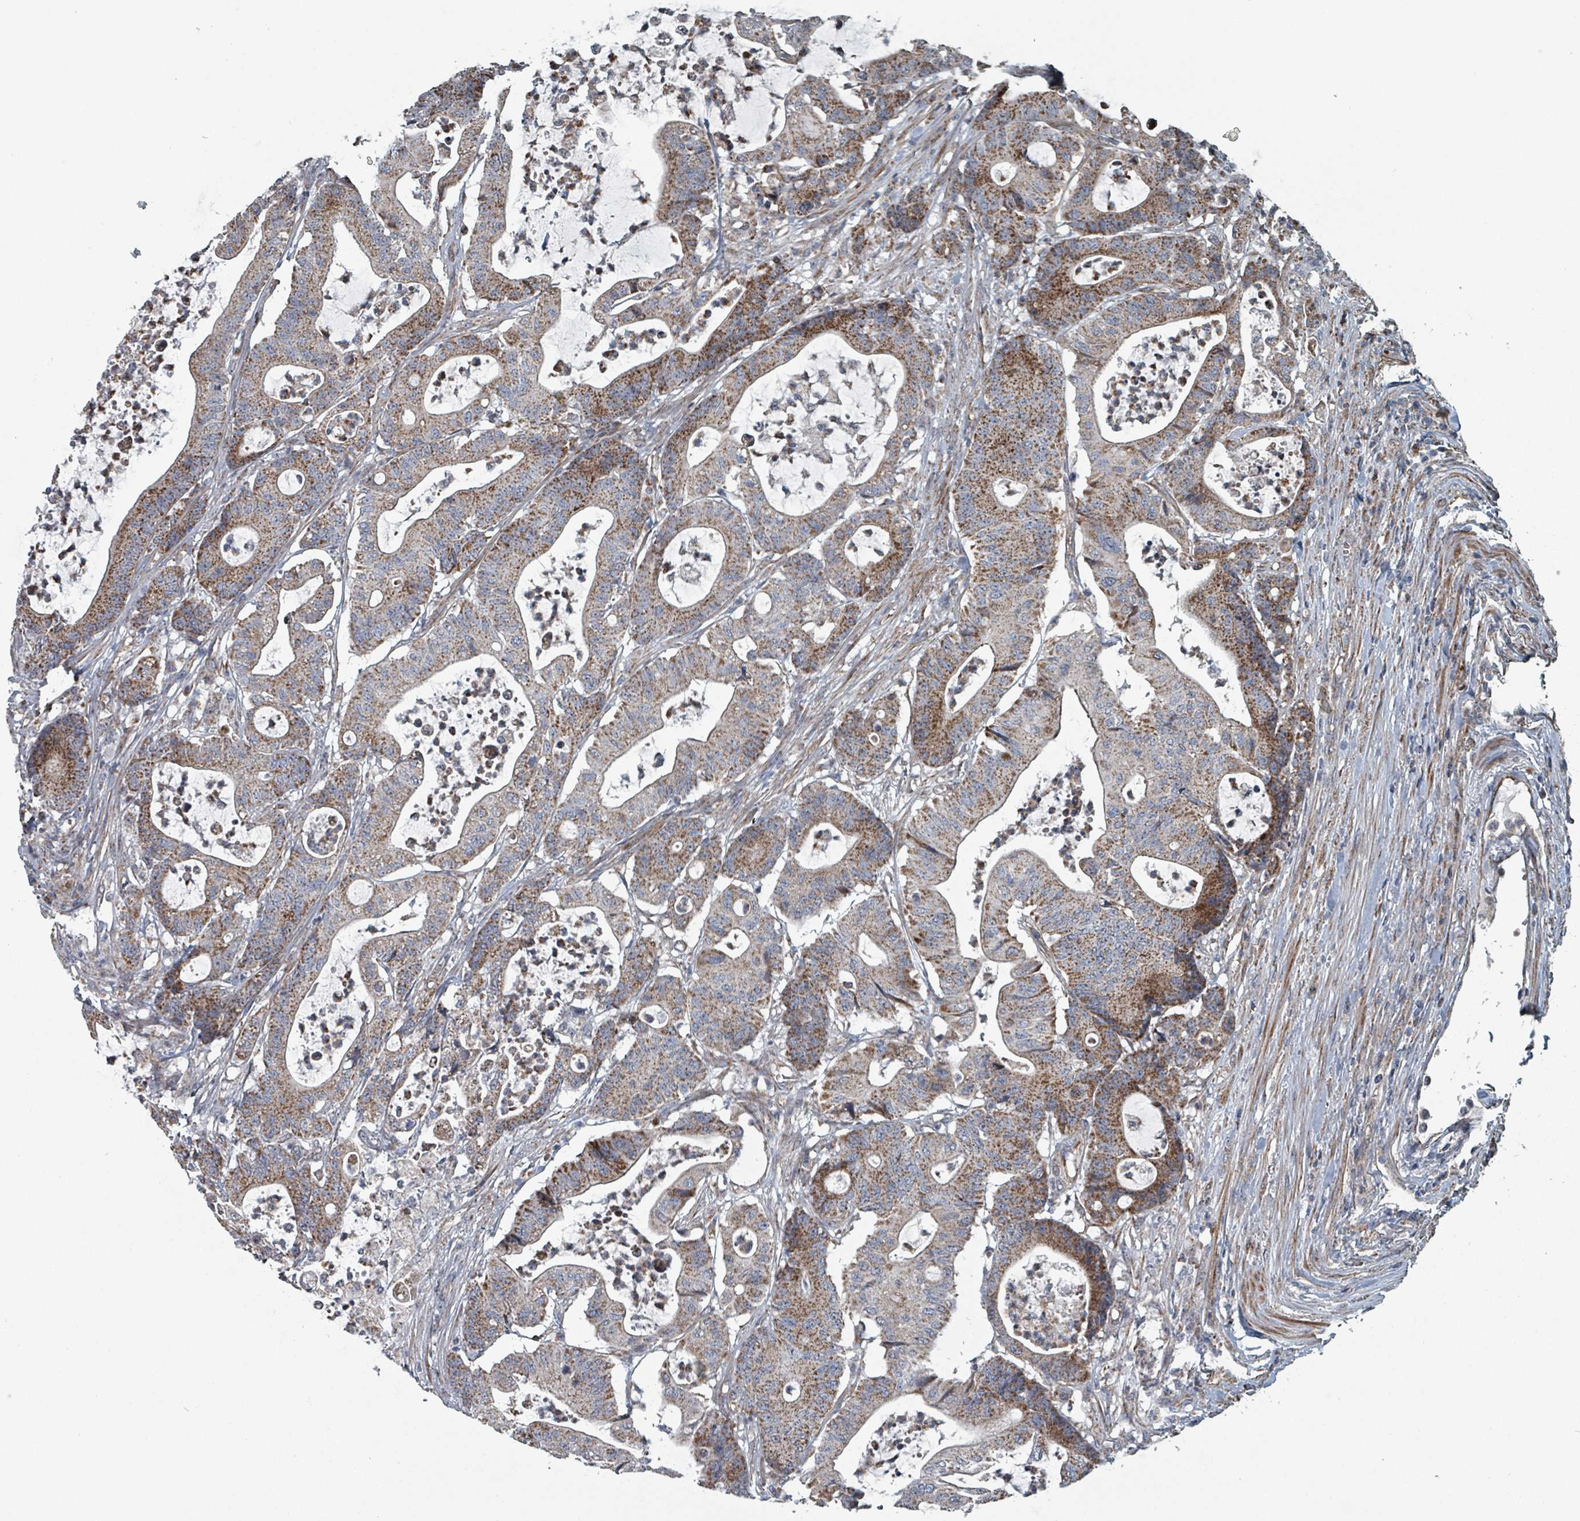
{"staining": {"intensity": "strong", "quantity": ">75%", "location": "cytoplasmic/membranous"}, "tissue": "colorectal cancer", "cell_type": "Tumor cells", "image_type": "cancer", "snomed": [{"axis": "morphology", "description": "Adenocarcinoma, NOS"}, {"axis": "topography", "description": "Colon"}], "caption": "High-magnification brightfield microscopy of colorectal adenocarcinoma stained with DAB (3,3'-diaminobenzidine) (brown) and counterstained with hematoxylin (blue). tumor cells exhibit strong cytoplasmic/membranous expression is seen in approximately>75% of cells.", "gene": "MRPL4", "patient": {"sex": "female", "age": 84}}